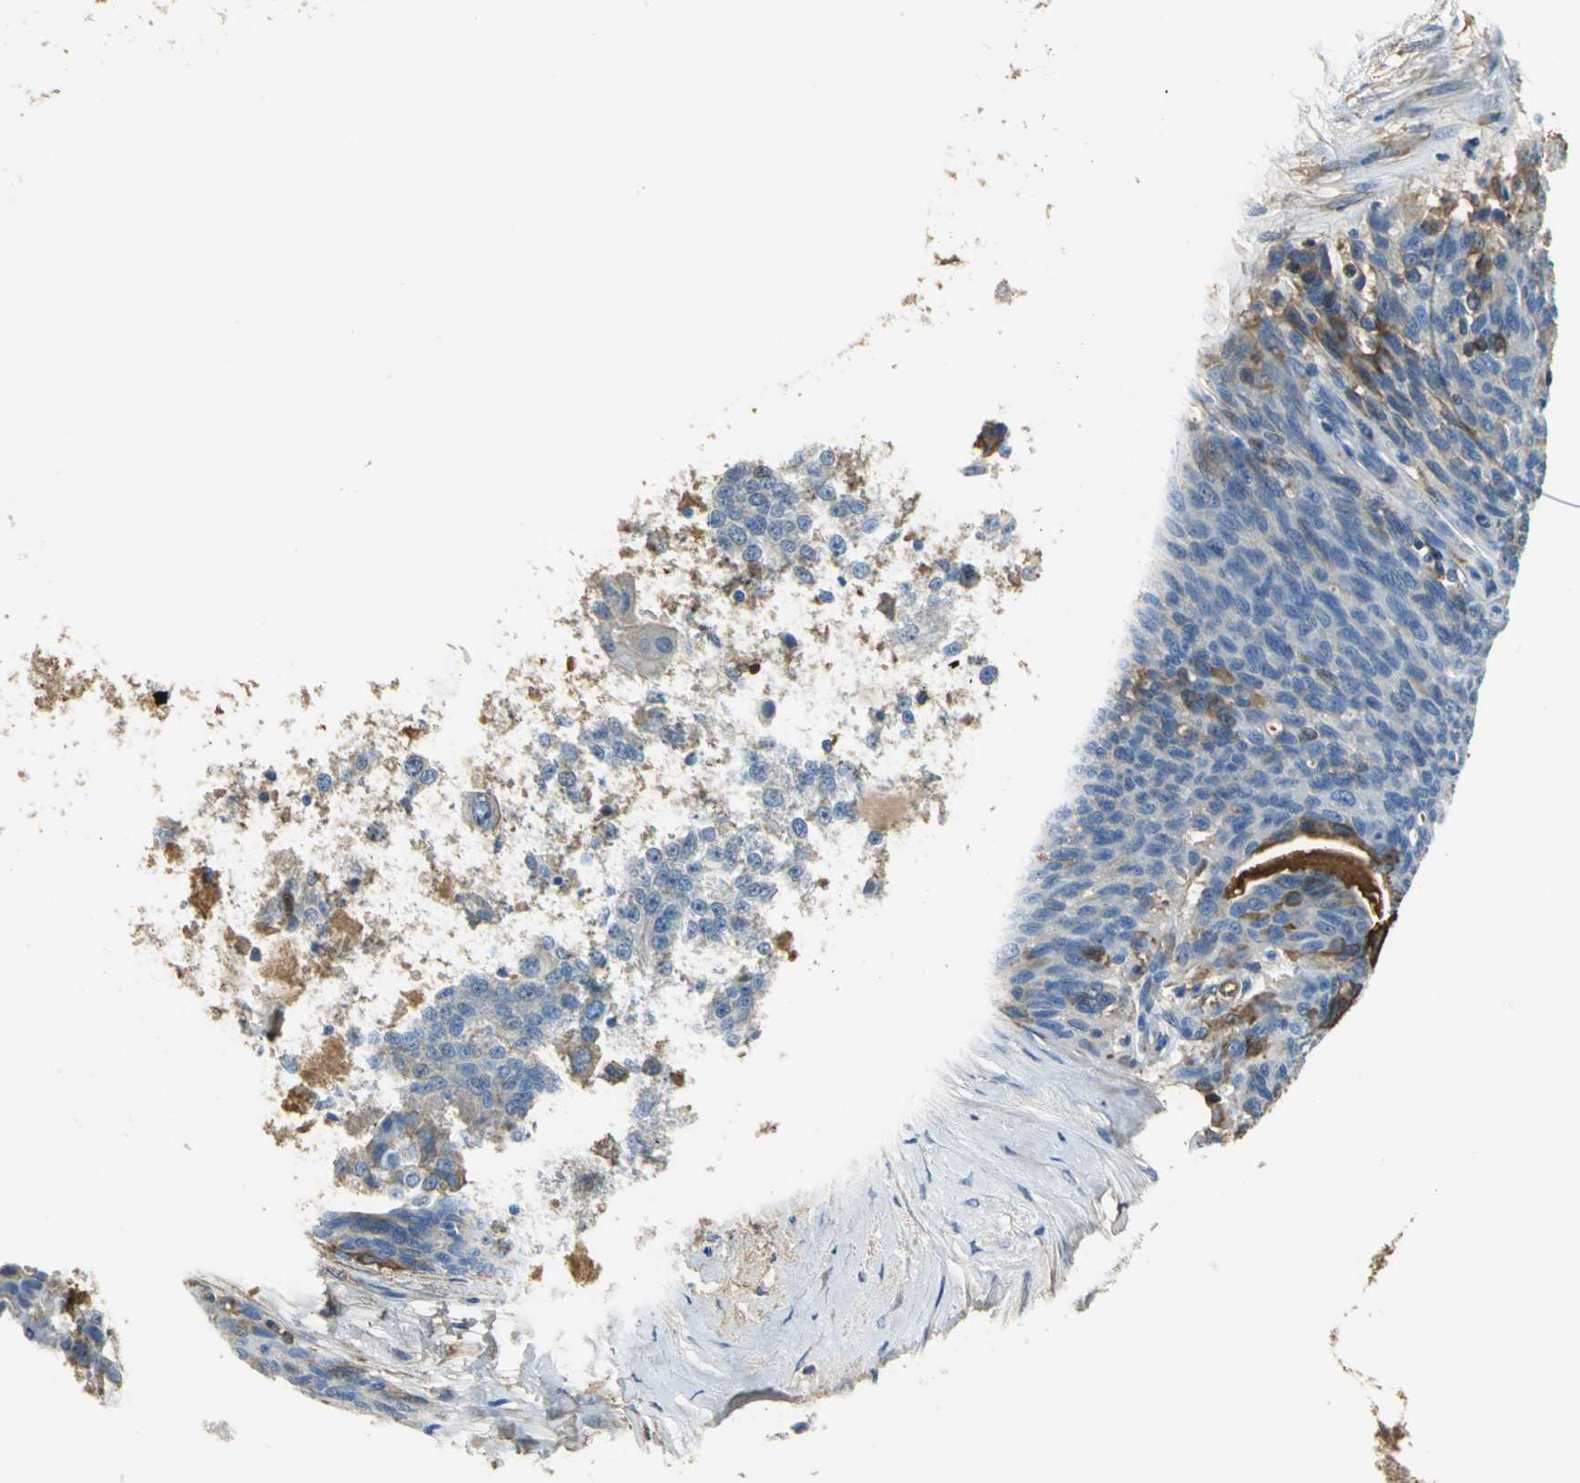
{"staining": {"intensity": "moderate", "quantity": "<25%", "location": "cytoplasmic/membranous"}, "tissue": "ovarian cancer", "cell_type": "Tumor cells", "image_type": "cancer", "snomed": [{"axis": "morphology", "description": "Carcinoma, endometroid"}, {"axis": "topography", "description": "Ovary"}], "caption": "Endometroid carcinoma (ovarian) was stained to show a protein in brown. There is low levels of moderate cytoplasmic/membranous staining in about <25% of tumor cells. (Stains: DAB (3,3'-diaminobenzidine) in brown, nuclei in blue, Microscopy: brightfield microscopy at high magnification).", "gene": "GYG2", "patient": {"sex": "female", "age": 60}}